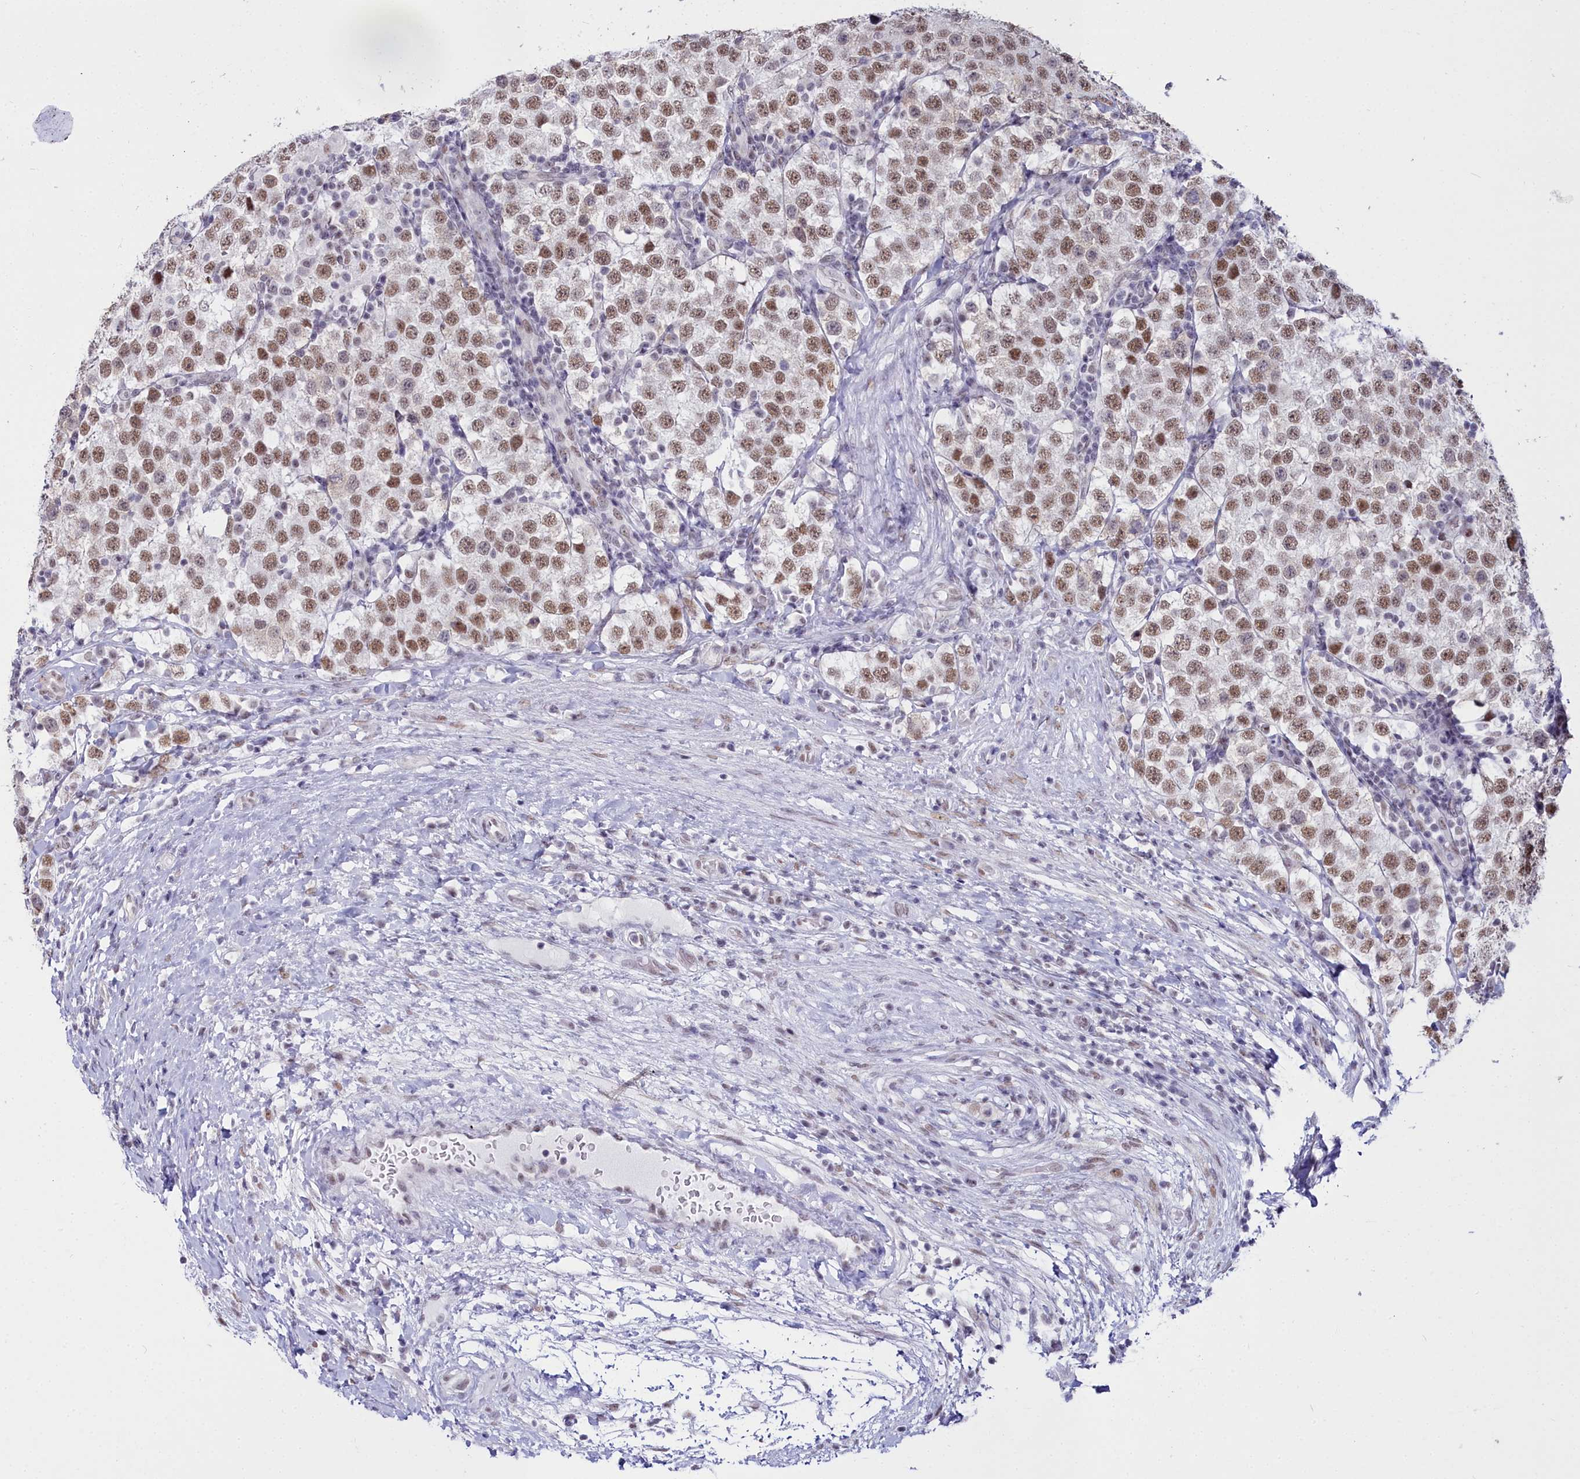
{"staining": {"intensity": "moderate", "quantity": ">75%", "location": "nuclear"}, "tissue": "testis cancer", "cell_type": "Tumor cells", "image_type": "cancer", "snomed": [{"axis": "morphology", "description": "Seminoma, NOS"}, {"axis": "topography", "description": "Testis"}], "caption": "This micrograph reveals testis cancer (seminoma) stained with immunohistochemistry to label a protein in brown. The nuclear of tumor cells show moderate positivity for the protein. Nuclei are counter-stained blue.", "gene": "RBM12", "patient": {"sex": "male", "age": 34}}